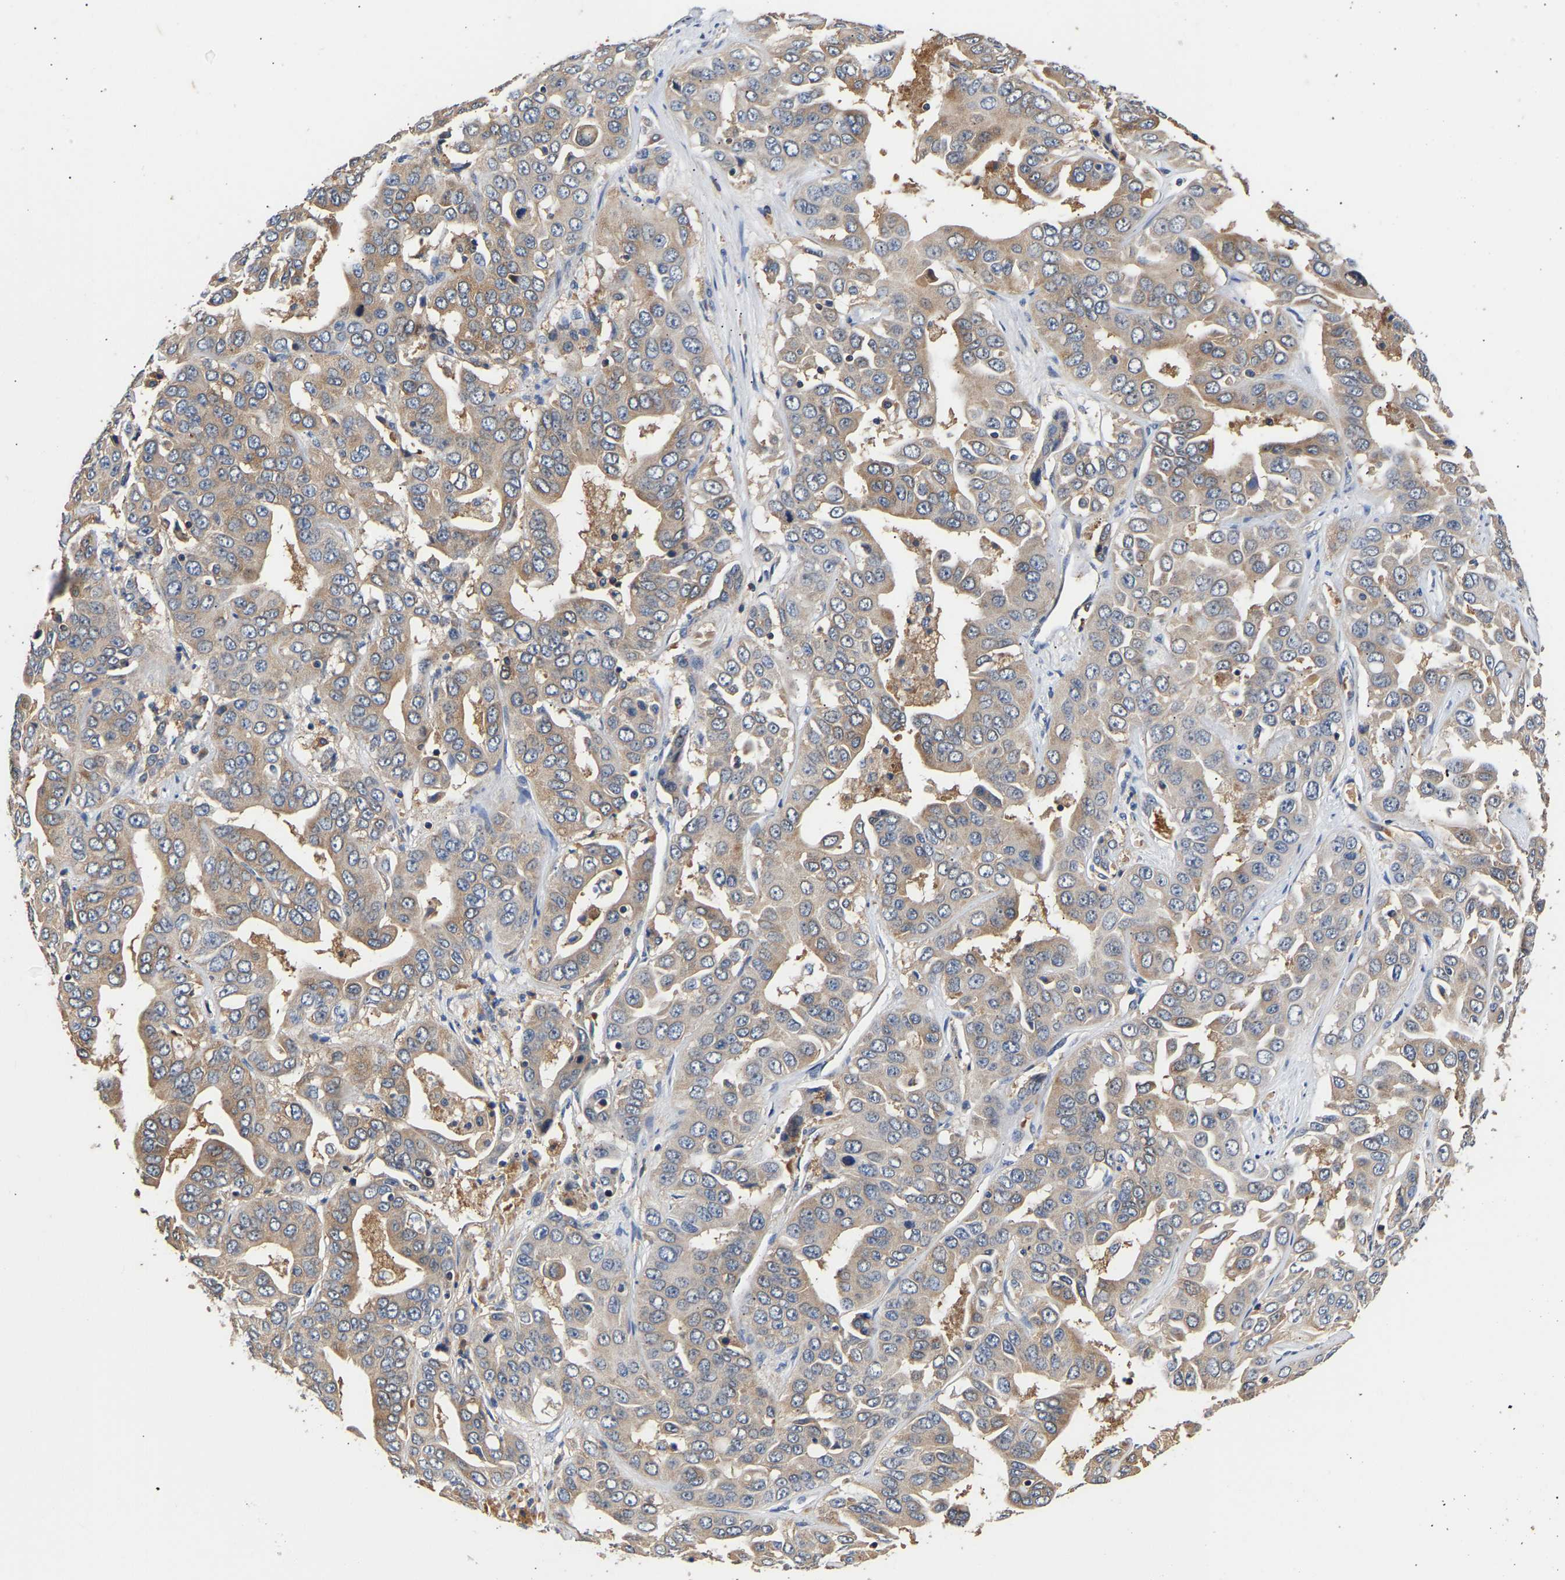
{"staining": {"intensity": "weak", "quantity": "25%-75%", "location": "cytoplasmic/membranous"}, "tissue": "liver cancer", "cell_type": "Tumor cells", "image_type": "cancer", "snomed": [{"axis": "morphology", "description": "Cholangiocarcinoma"}, {"axis": "topography", "description": "Liver"}], "caption": "Brown immunohistochemical staining in human liver cholangiocarcinoma demonstrates weak cytoplasmic/membranous positivity in about 25%-75% of tumor cells.", "gene": "LRBA", "patient": {"sex": "female", "age": 52}}